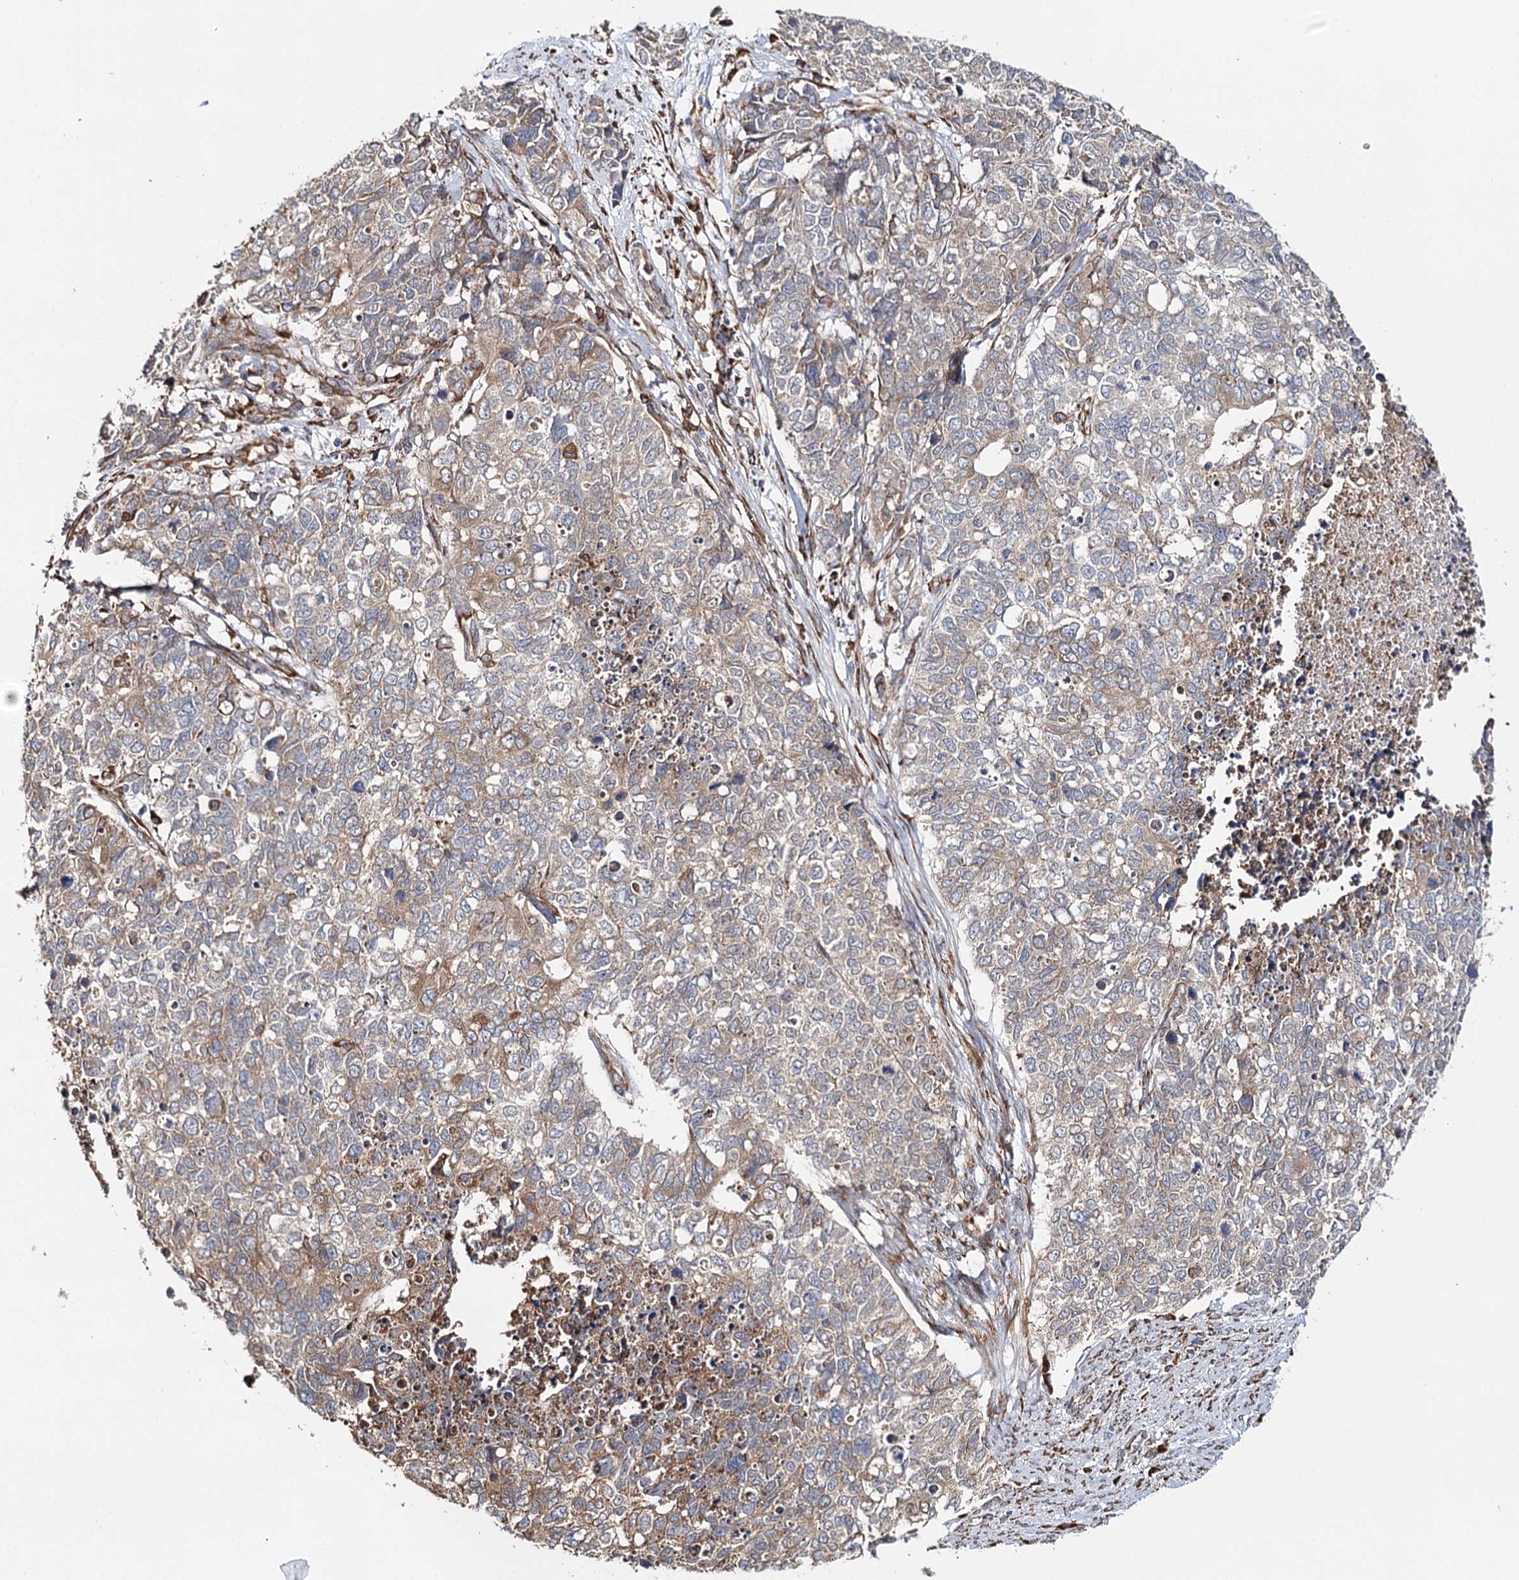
{"staining": {"intensity": "moderate", "quantity": ">75%", "location": "cytoplasmic/membranous"}, "tissue": "cervical cancer", "cell_type": "Tumor cells", "image_type": "cancer", "snomed": [{"axis": "morphology", "description": "Squamous cell carcinoma, NOS"}, {"axis": "topography", "description": "Cervix"}], "caption": "Immunohistochemical staining of cervical squamous cell carcinoma reveals moderate cytoplasmic/membranous protein expression in about >75% of tumor cells.", "gene": "VEGFA", "patient": {"sex": "female", "age": 63}}